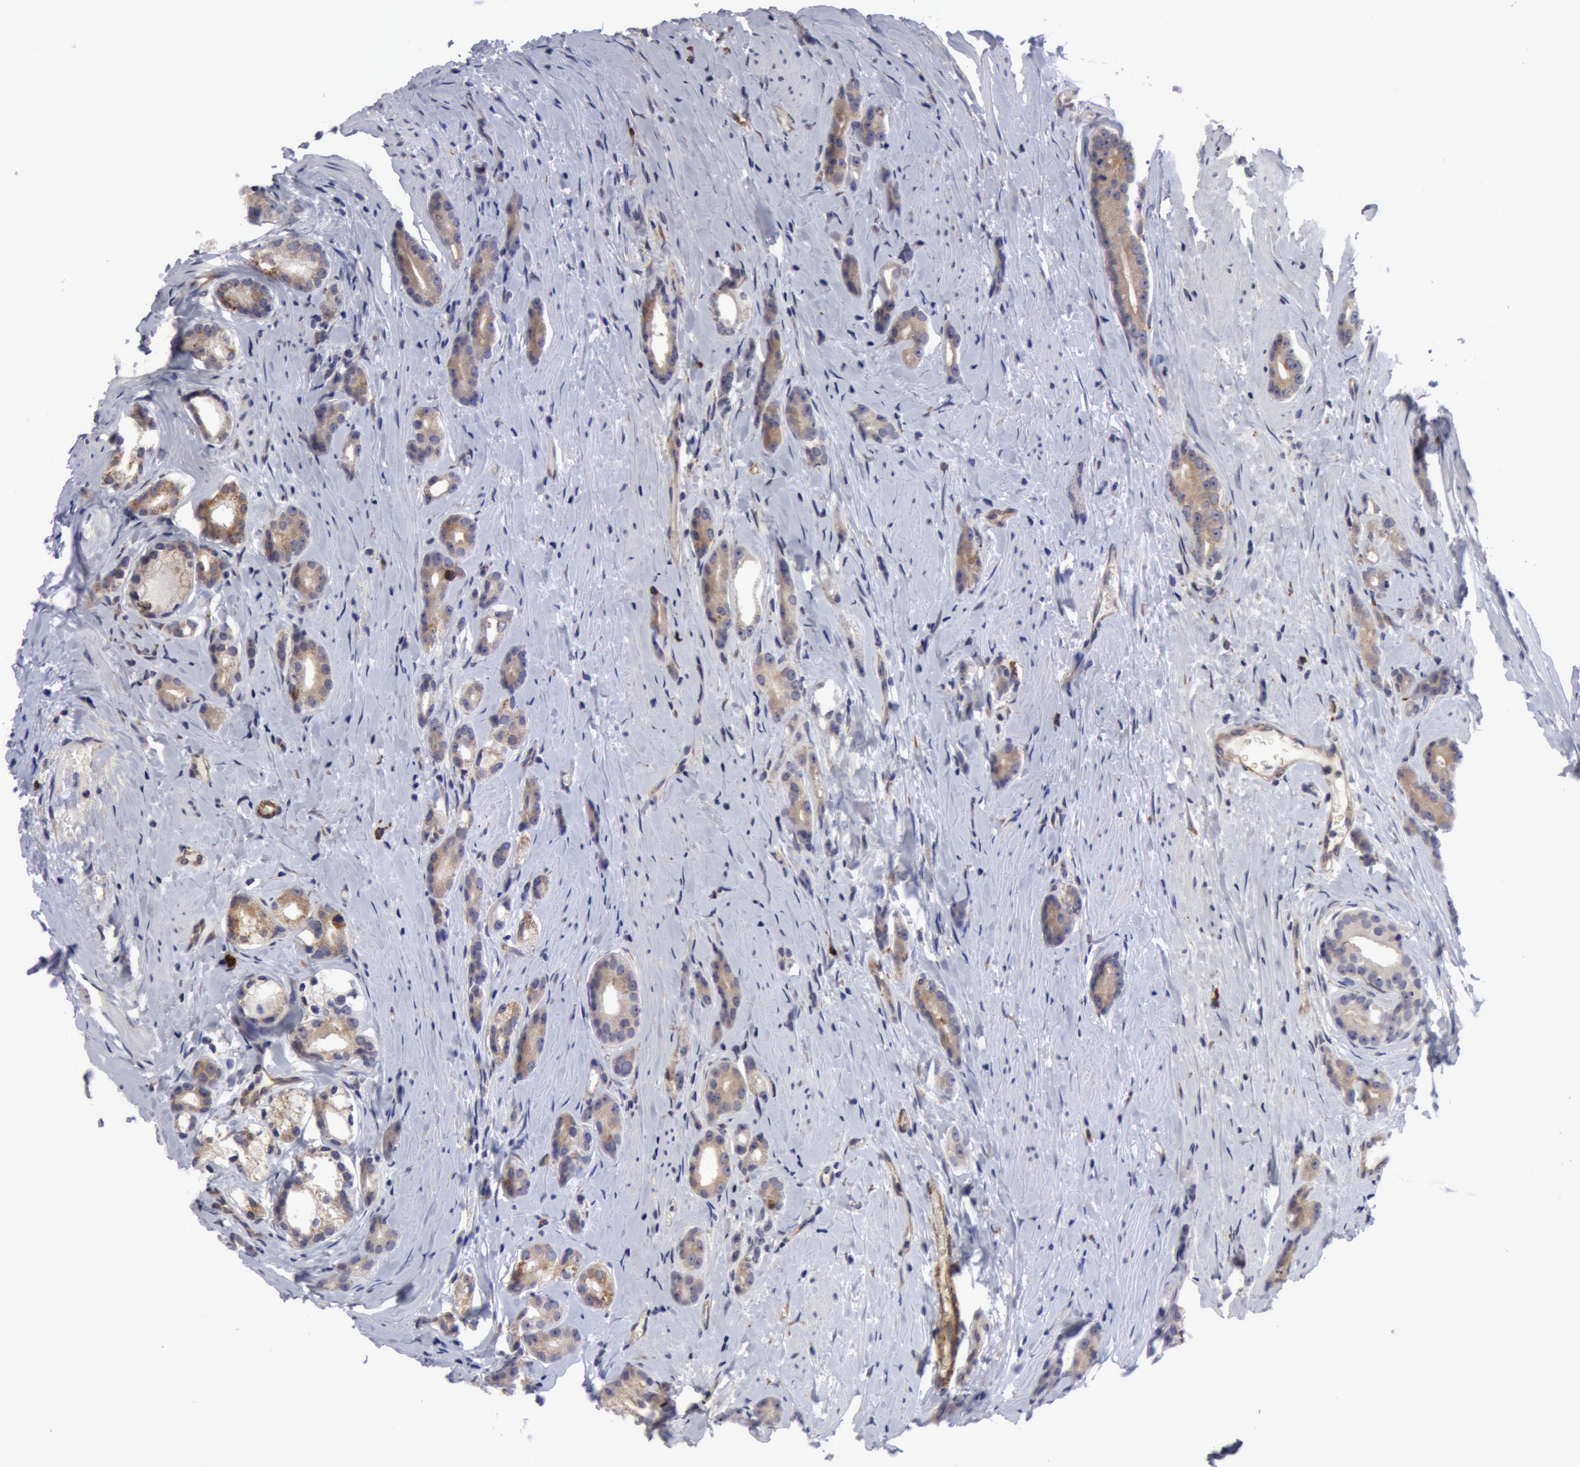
{"staining": {"intensity": "weak", "quantity": ">75%", "location": "cytoplasmic/membranous"}, "tissue": "prostate cancer", "cell_type": "Tumor cells", "image_type": "cancer", "snomed": [{"axis": "morphology", "description": "Adenocarcinoma, Medium grade"}, {"axis": "topography", "description": "Prostate"}], "caption": "DAB (3,3'-diaminobenzidine) immunohistochemical staining of medium-grade adenocarcinoma (prostate) demonstrates weak cytoplasmic/membranous protein expression in about >75% of tumor cells.", "gene": "IL23A", "patient": {"sex": "male", "age": 59}}